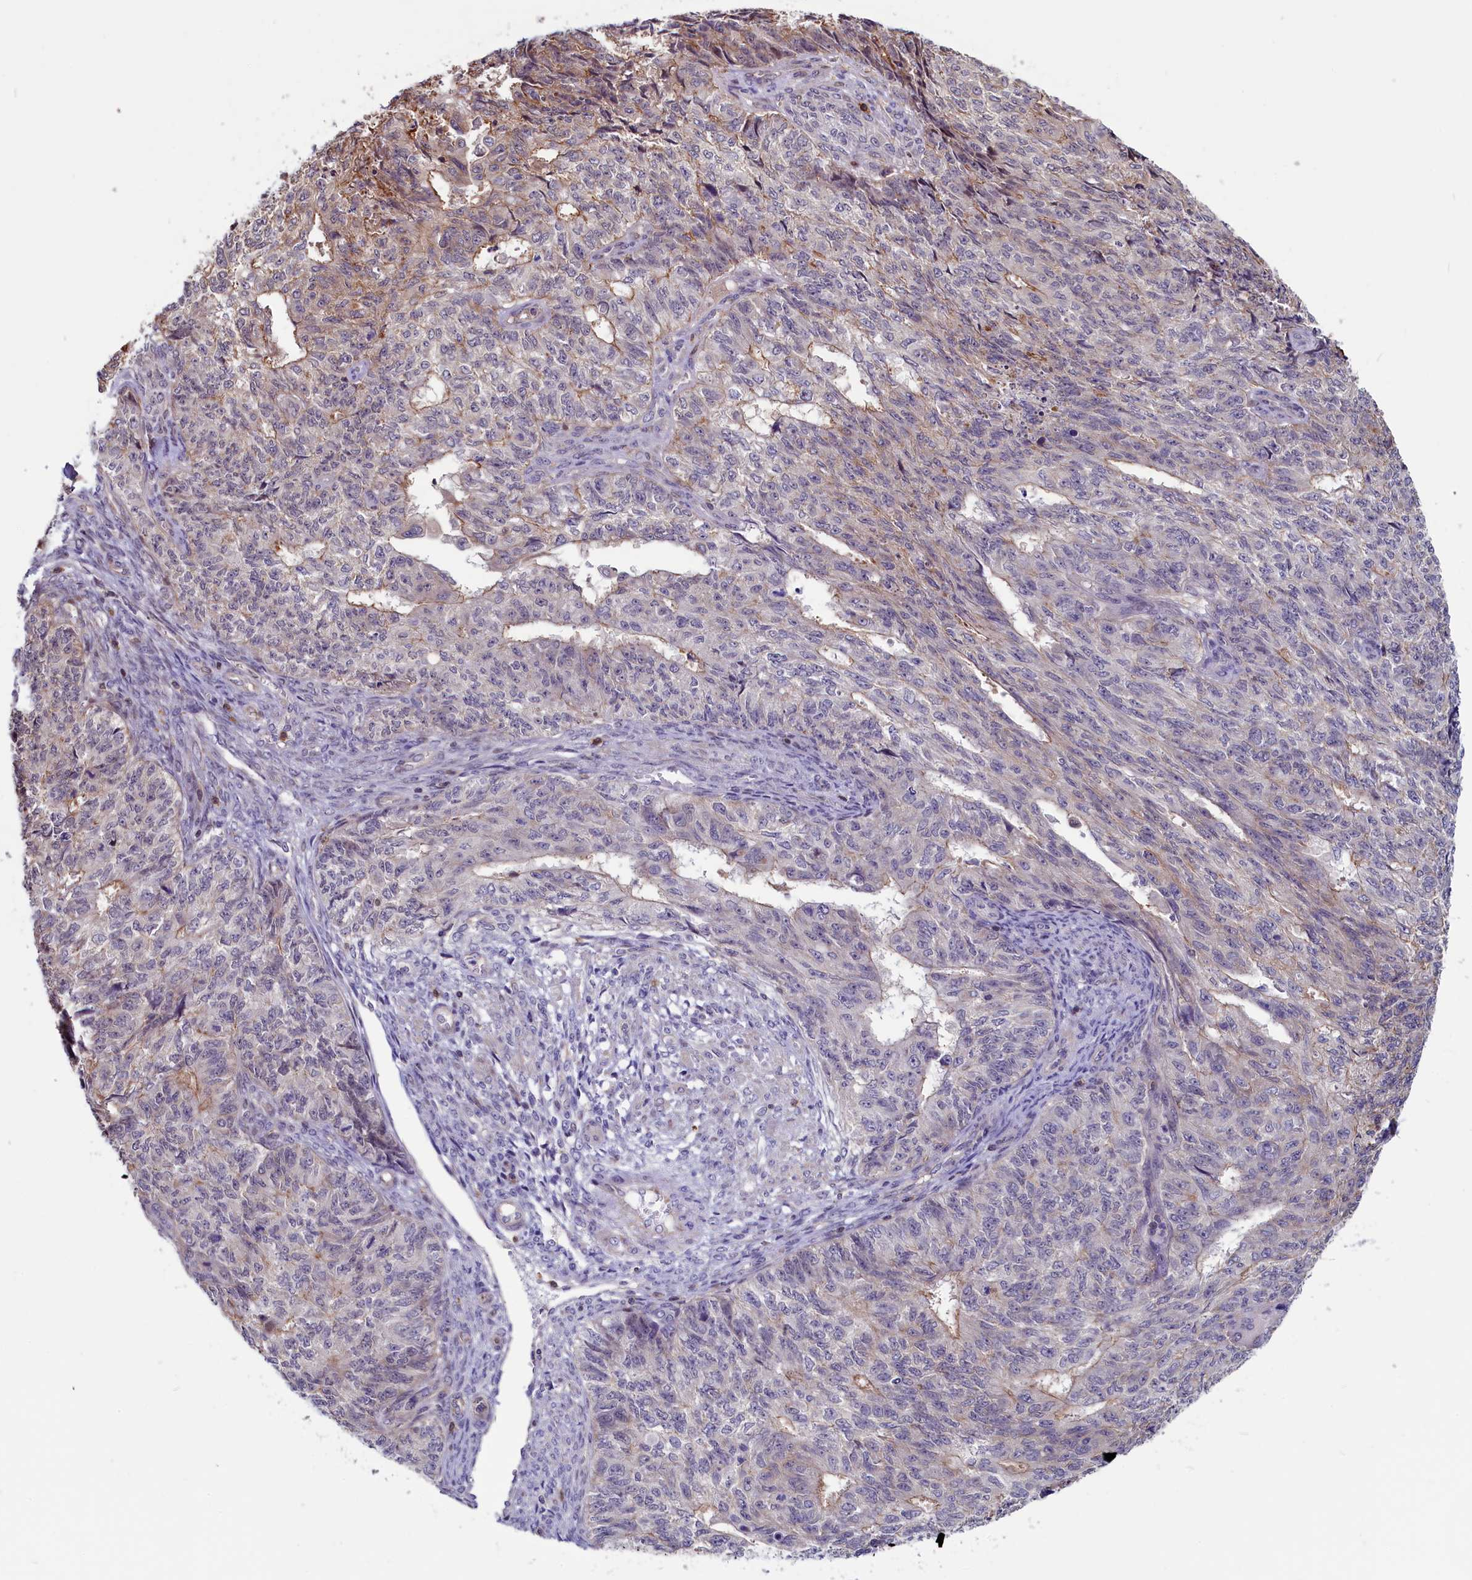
{"staining": {"intensity": "weak", "quantity": "<25%", "location": "cytoplasmic/membranous"}, "tissue": "endometrial cancer", "cell_type": "Tumor cells", "image_type": "cancer", "snomed": [{"axis": "morphology", "description": "Adenocarcinoma, NOS"}, {"axis": "topography", "description": "Endometrium"}], "caption": "Tumor cells are negative for brown protein staining in endometrial cancer. (DAB IHC, high magnification).", "gene": "CIAPIN1", "patient": {"sex": "female", "age": 32}}